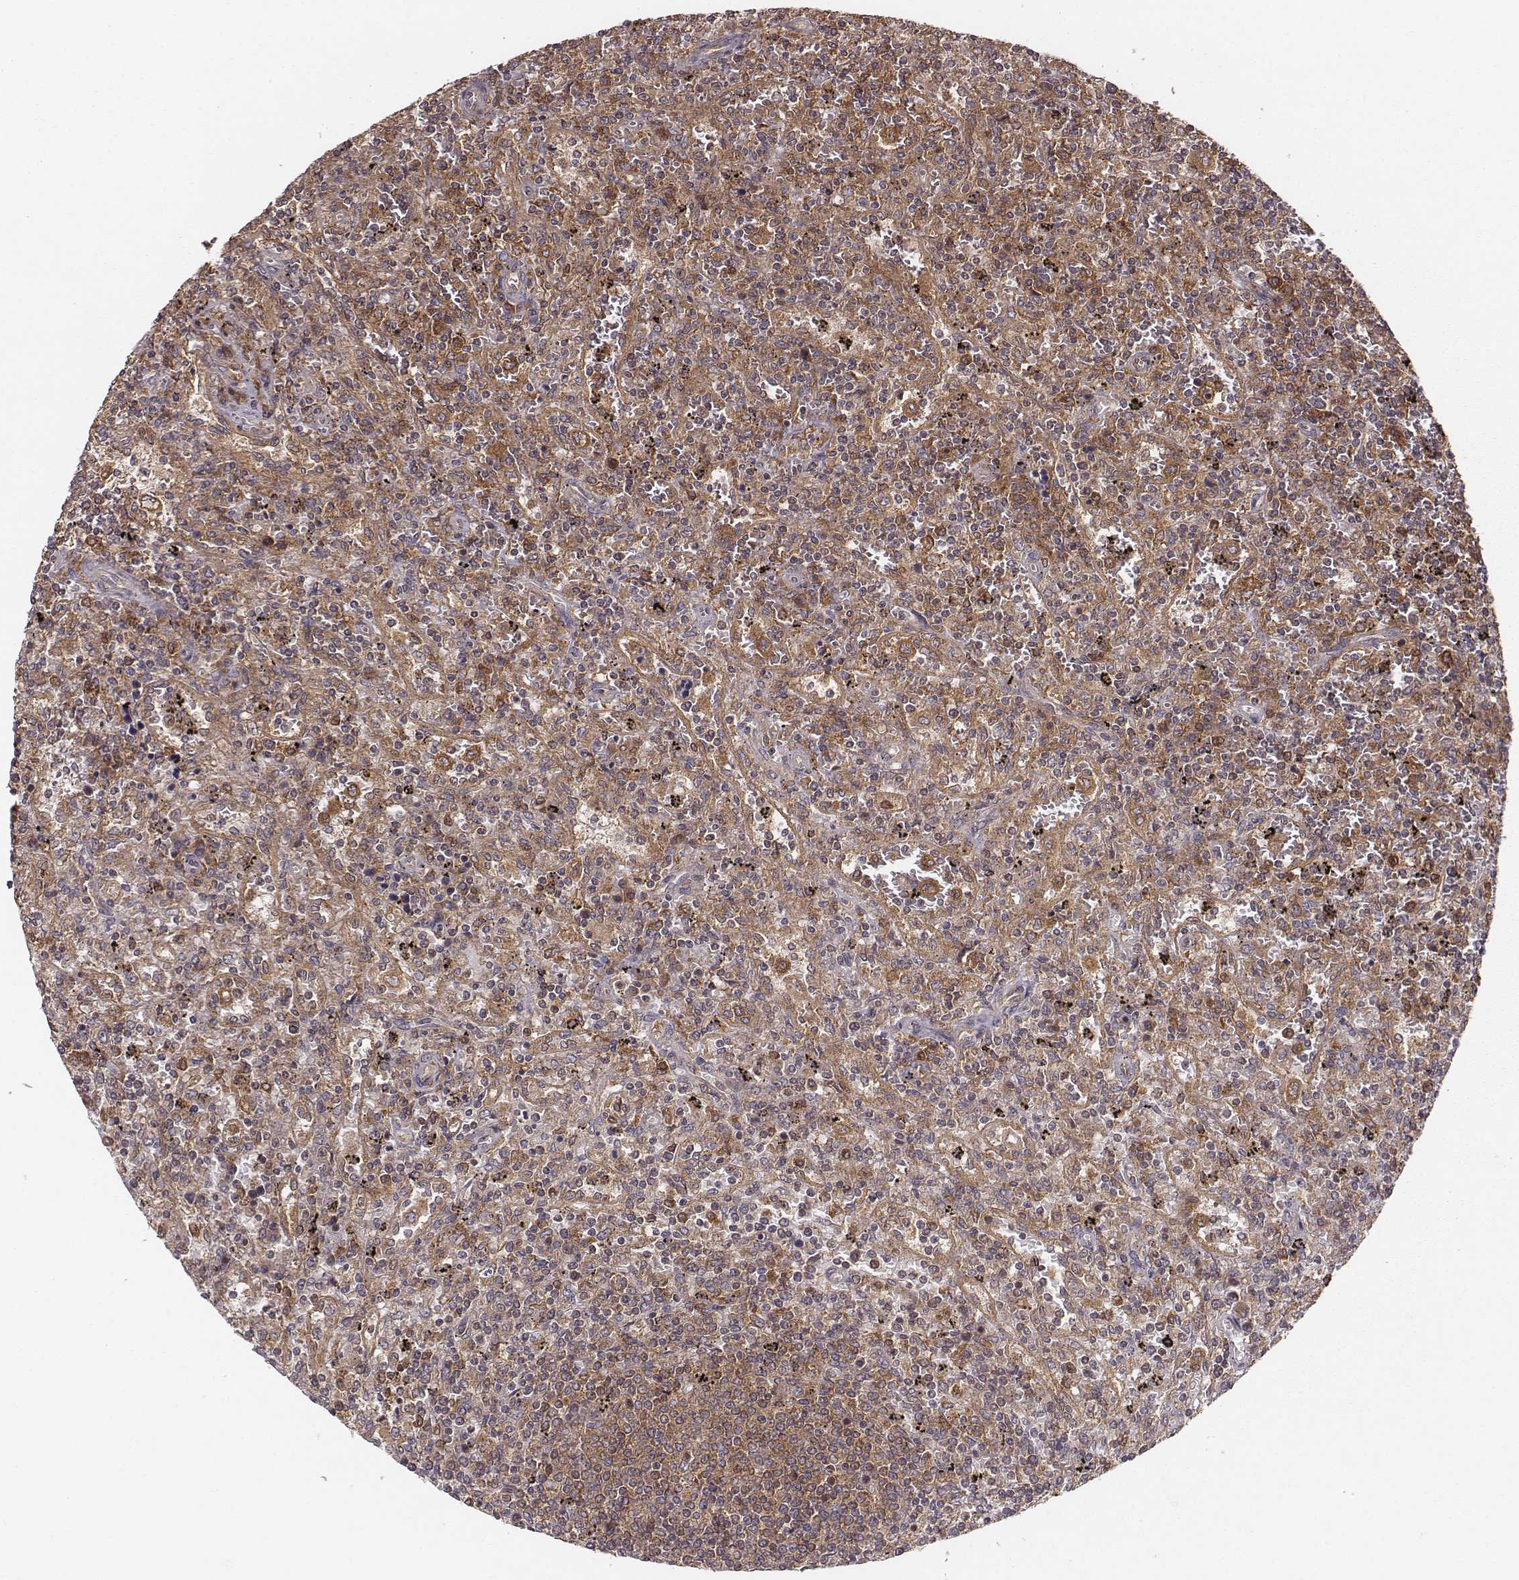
{"staining": {"intensity": "moderate", "quantity": ">75%", "location": "cytoplasmic/membranous"}, "tissue": "lymphoma", "cell_type": "Tumor cells", "image_type": "cancer", "snomed": [{"axis": "morphology", "description": "Malignant lymphoma, non-Hodgkin's type, Low grade"}, {"axis": "topography", "description": "Spleen"}], "caption": "Lymphoma stained with a brown dye demonstrates moderate cytoplasmic/membranous positive staining in approximately >75% of tumor cells.", "gene": "VPS26A", "patient": {"sex": "male", "age": 62}}